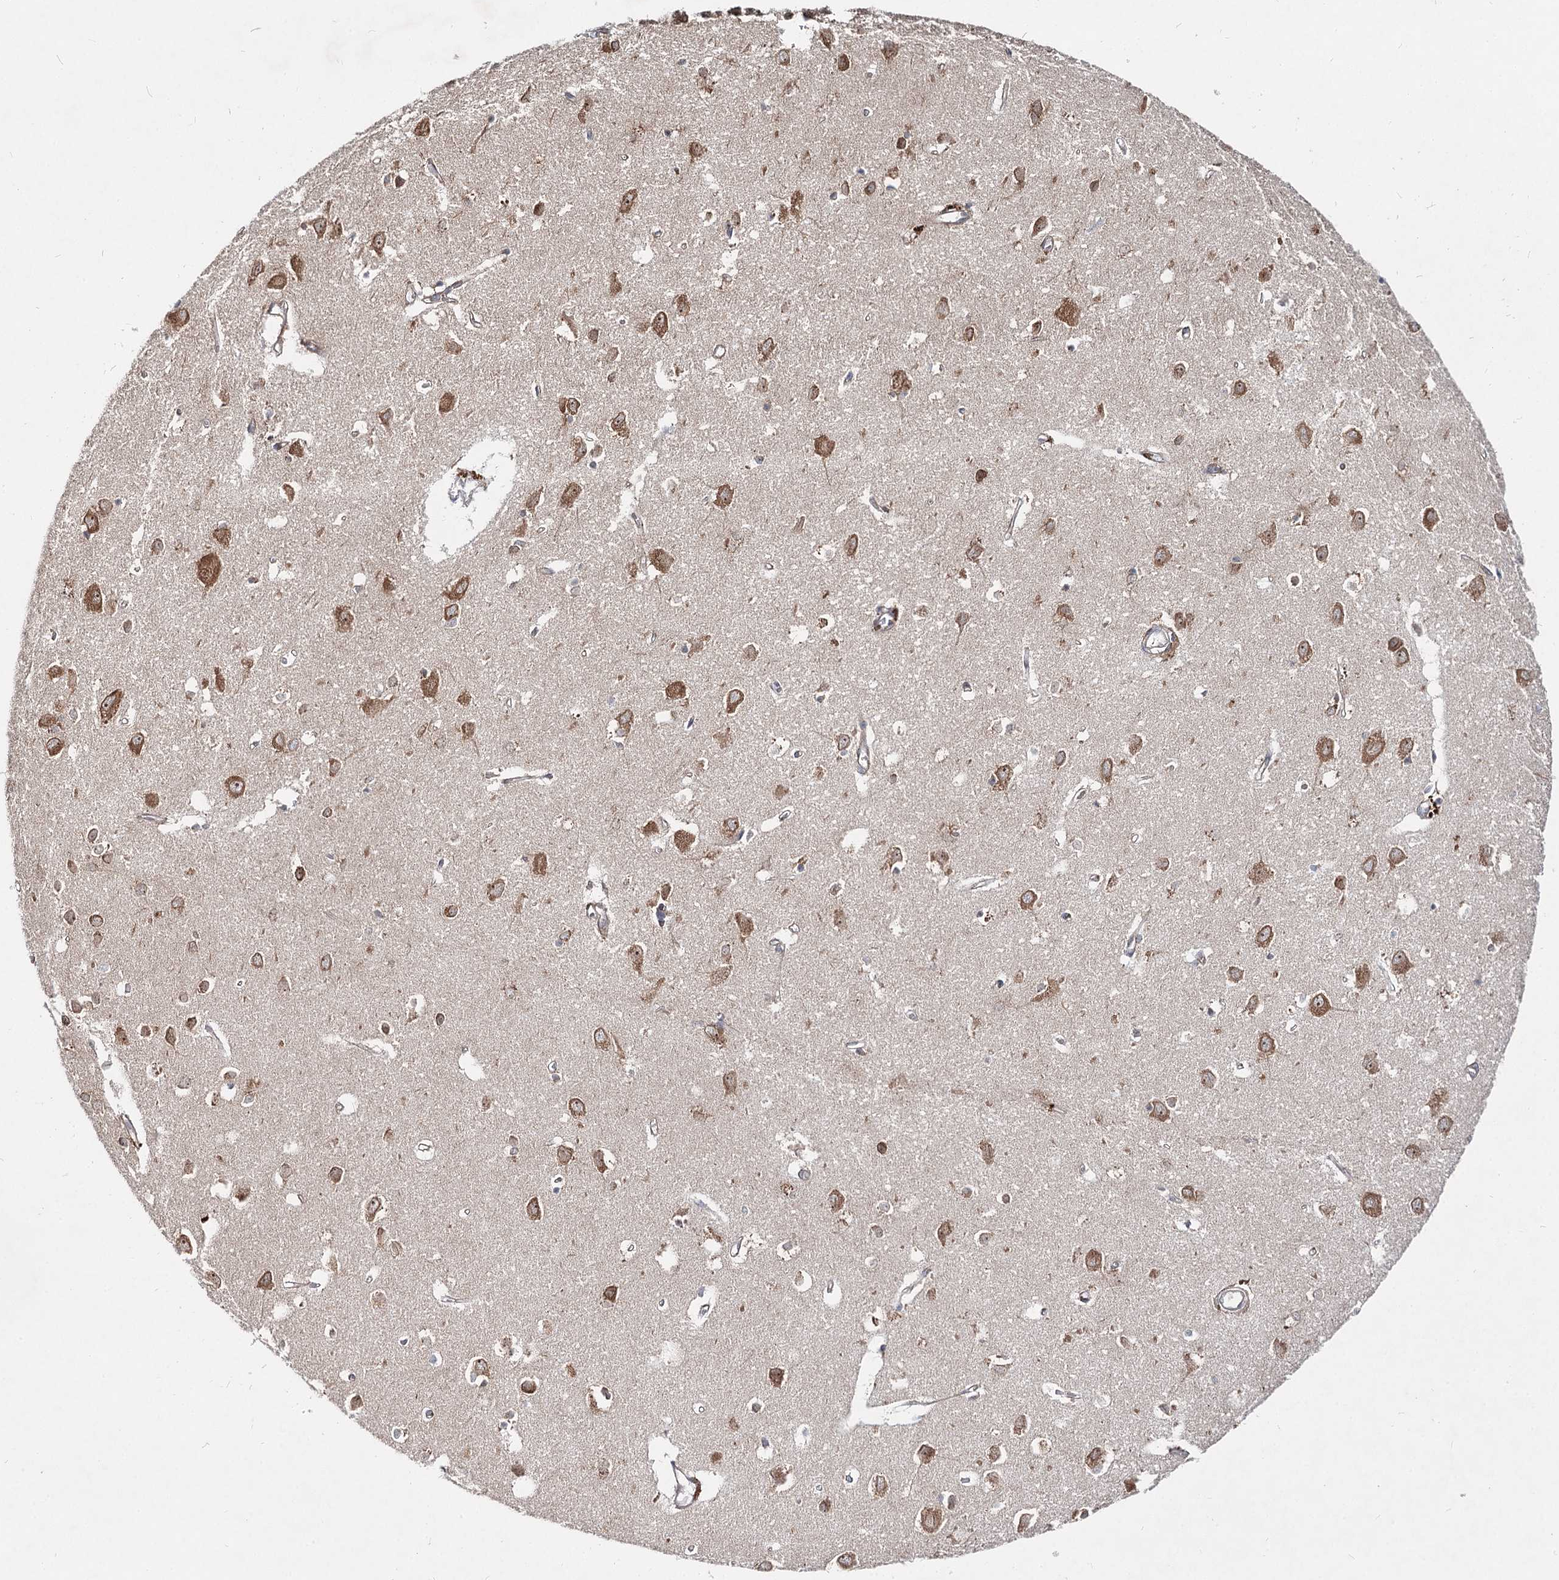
{"staining": {"intensity": "negative", "quantity": "none", "location": "none"}, "tissue": "cerebral cortex", "cell_type": "Endothelial cells", "image_type": "normal", "snomed": [{"axis": "morphology", "description": "Normal tissue, NOS"}, {"axis": "topography", "description": "Cerebral cortex"}], "caption": "This is a image of IHC staining of unremarkable cerebral cortex, which shows no staining in endothelial cells. (DAB (3,3'-diaminobenzidine) IHC, high magnification).", "gene": "SPART", "patient": {"sex": "female", "age": 64}}